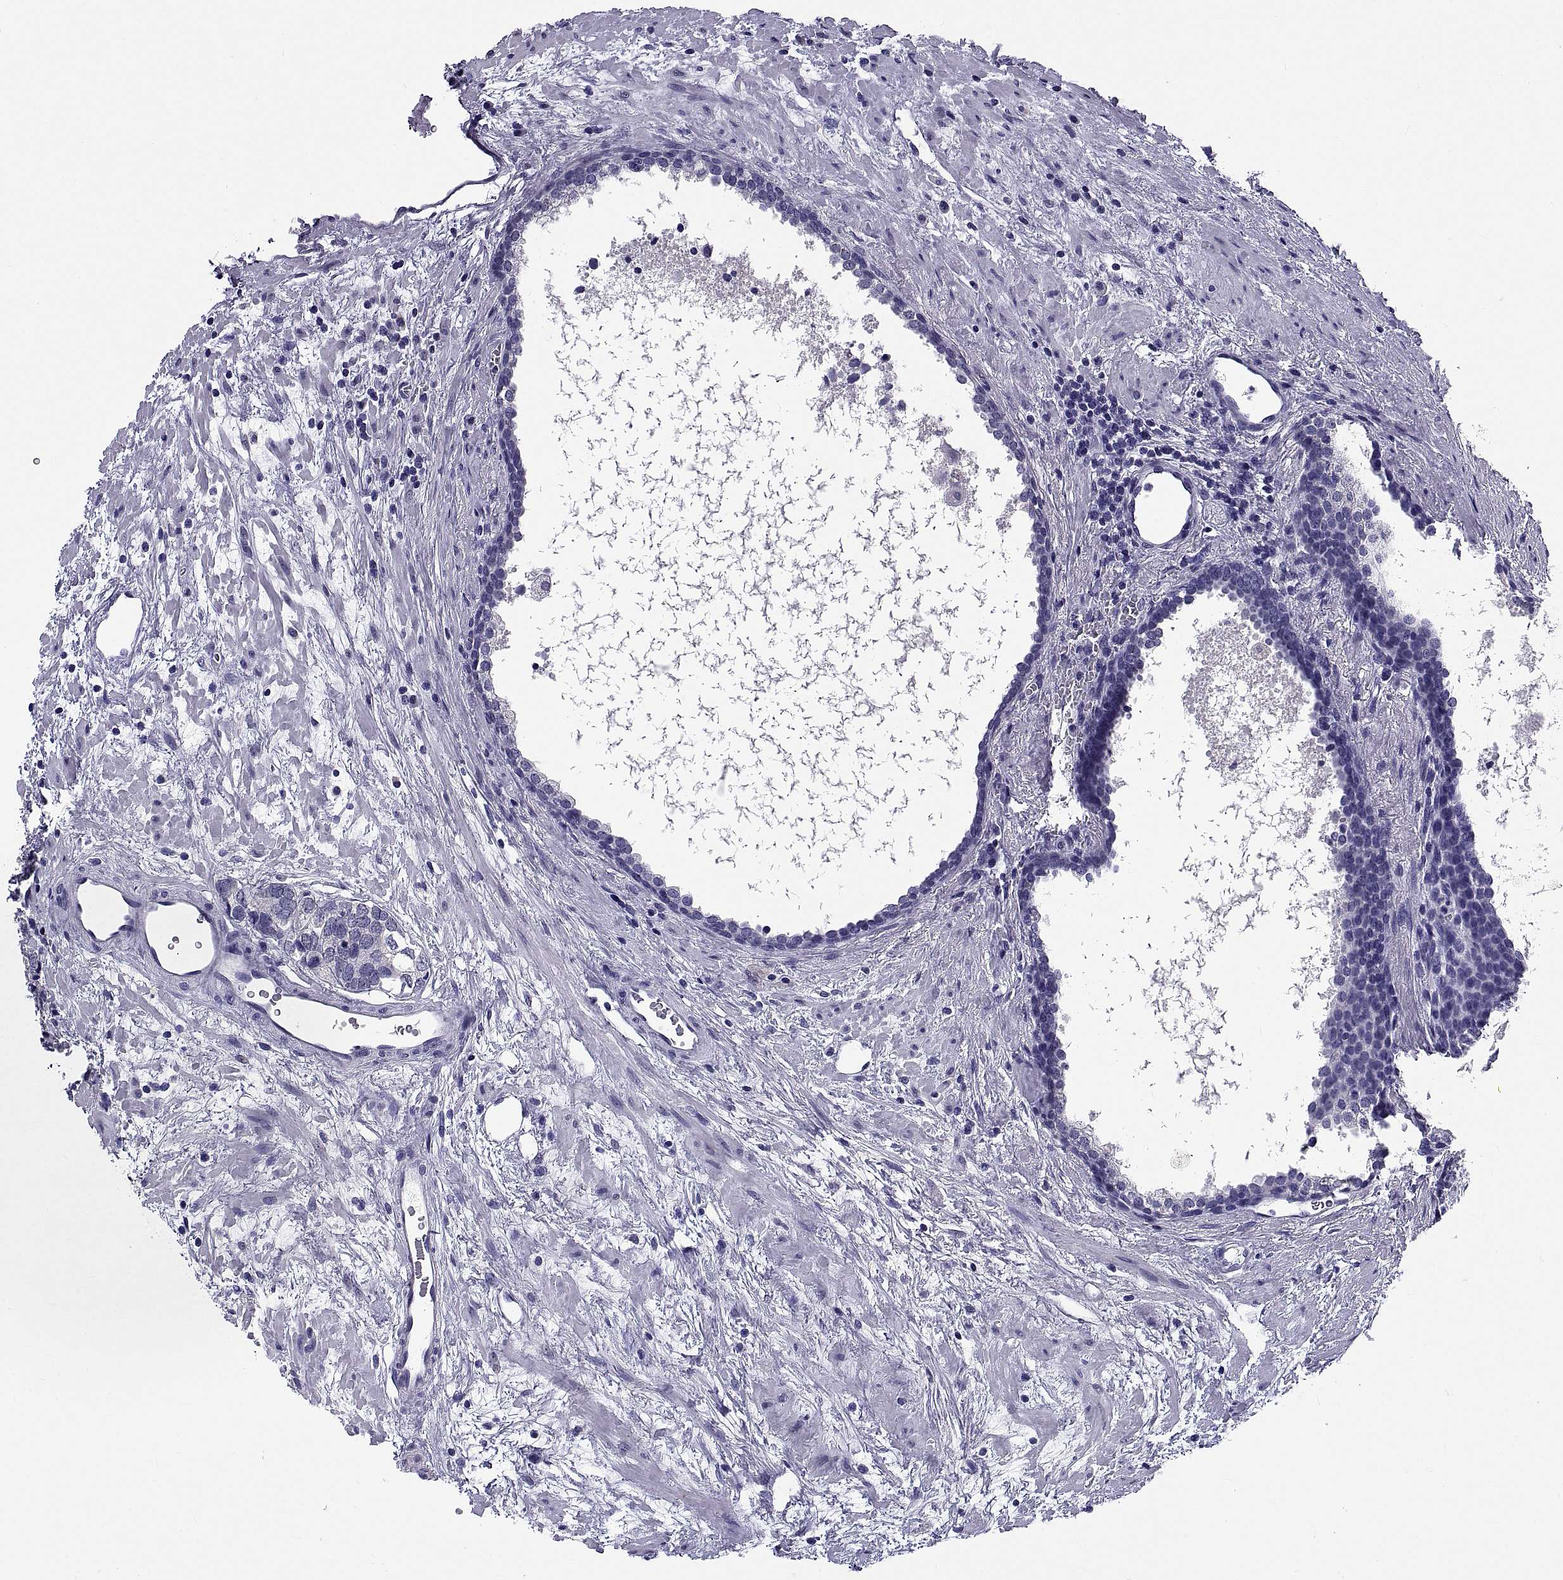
{"staining": {"intensity": "negative", "quantity": "none", "location": "none"}, "tissue": "prostate cancer", "cell_type": "Tumor cells", "image_type": "cancer", "snomed": [{"axis": "morphology", "description": "Adenocarcinoma, NOS"}, {"axis": "topography", "description": "Prostate and seminal vesicle, NOS"}], "caption": "Immunohistochemistry photomicrograph of prostate cancer stained for a protein (brown), which displays no positivity in tumor cells.", "gene": "TGFBR3L", "patient": {"sex": "male", "age": 63}}